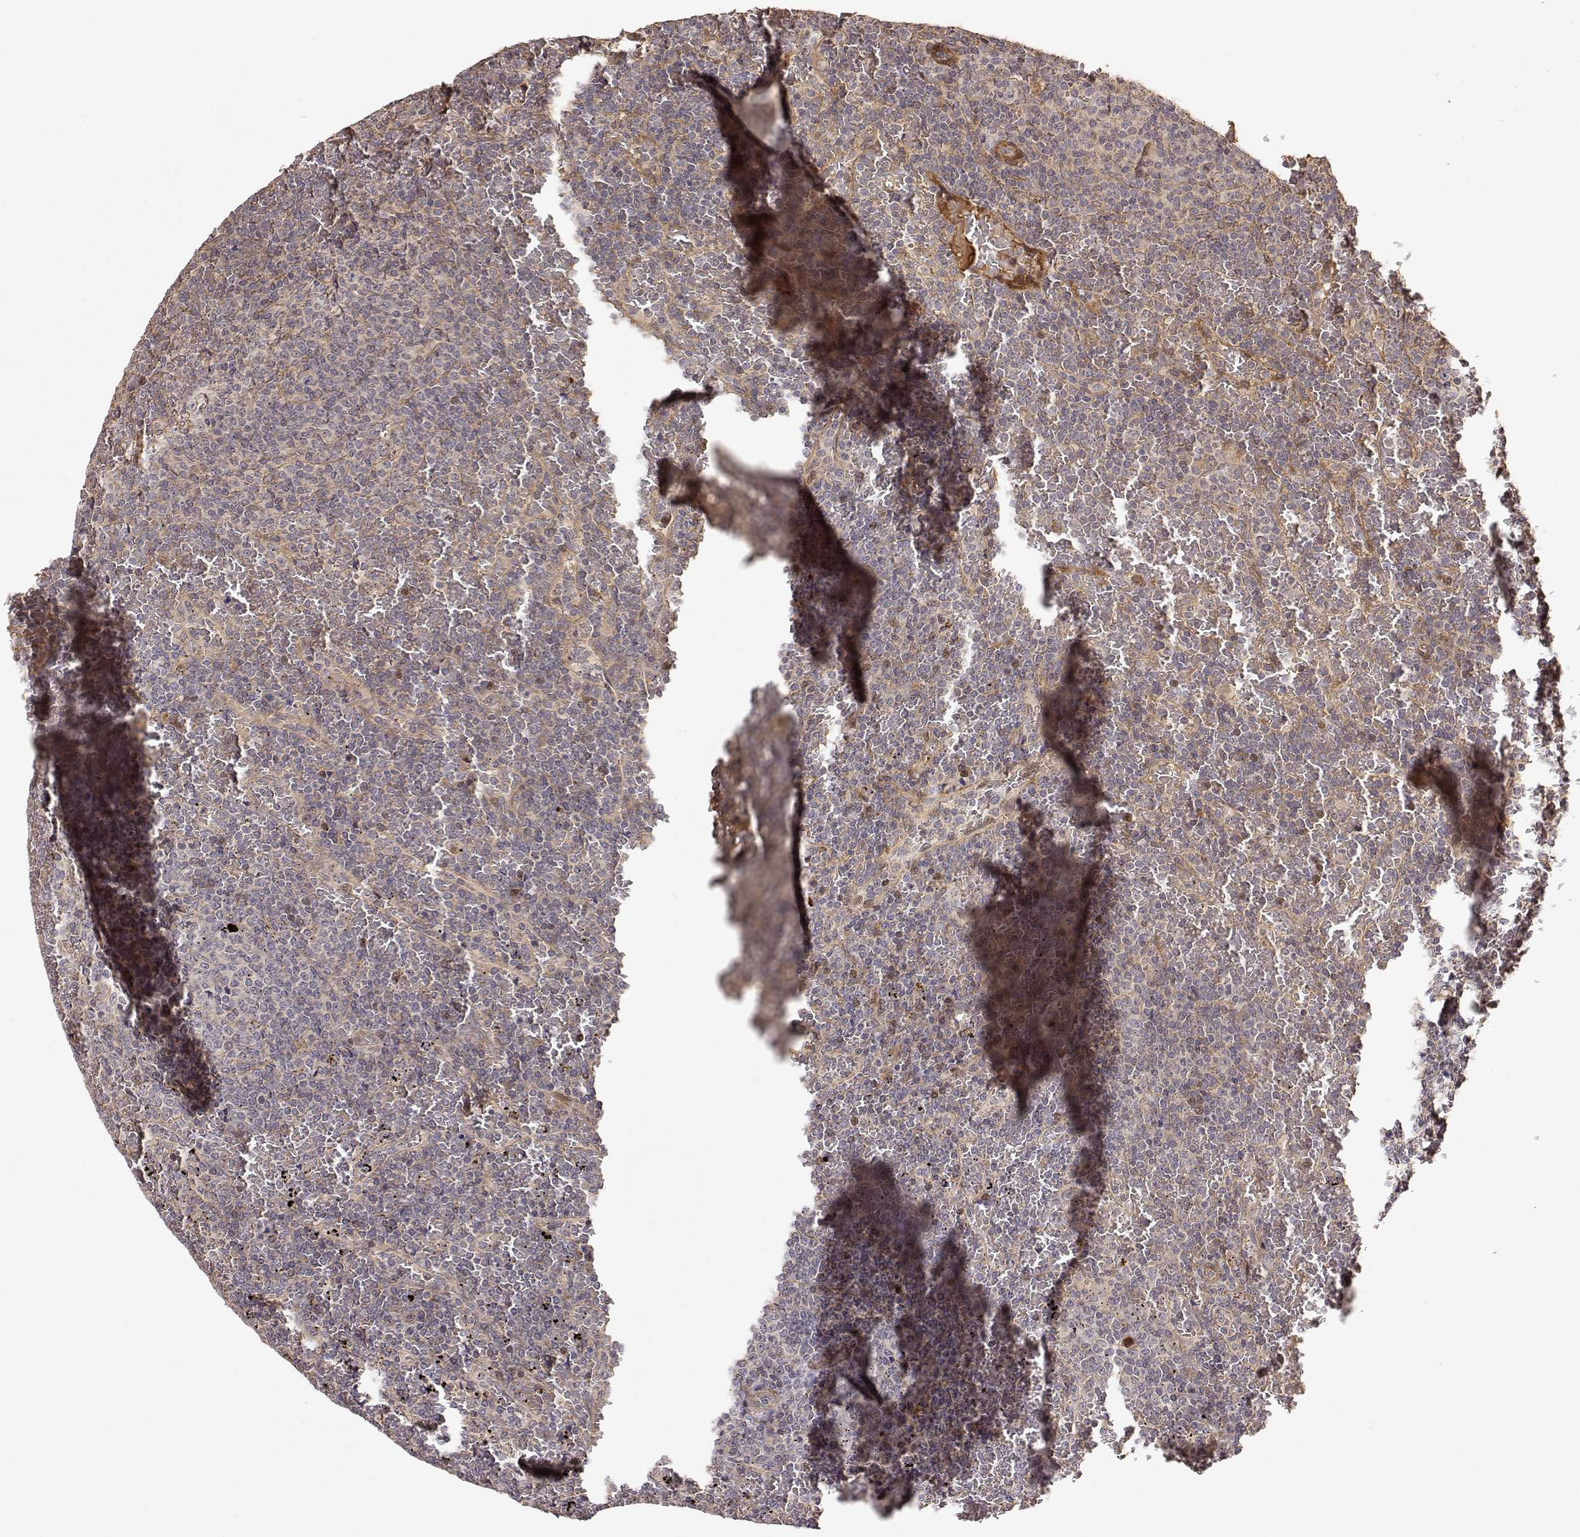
{"staining": {"intensity": "weak", "quantity": ">75%", "location": "cytoplasmic/membranous"}, "tissue": "lymphoma", "cell_type": "Tumor cells", "image_type": "cancer", "snomed": [{"axis": "morphology", "description": "Malignant lymphoma, non-Hodgkin's type, Low grade"}, {"axis": "topography", "description": "Spleen"}], "caption": "Brown immunohistochemical staining in lymphoma displays weak cytoplasmic/membranous positivity in approximately >75% of tumor cells. (IHC, brightfield microscopy, high magnification).", "gene": "PICK1", "patient": {"sex": "female", "age": 77}}